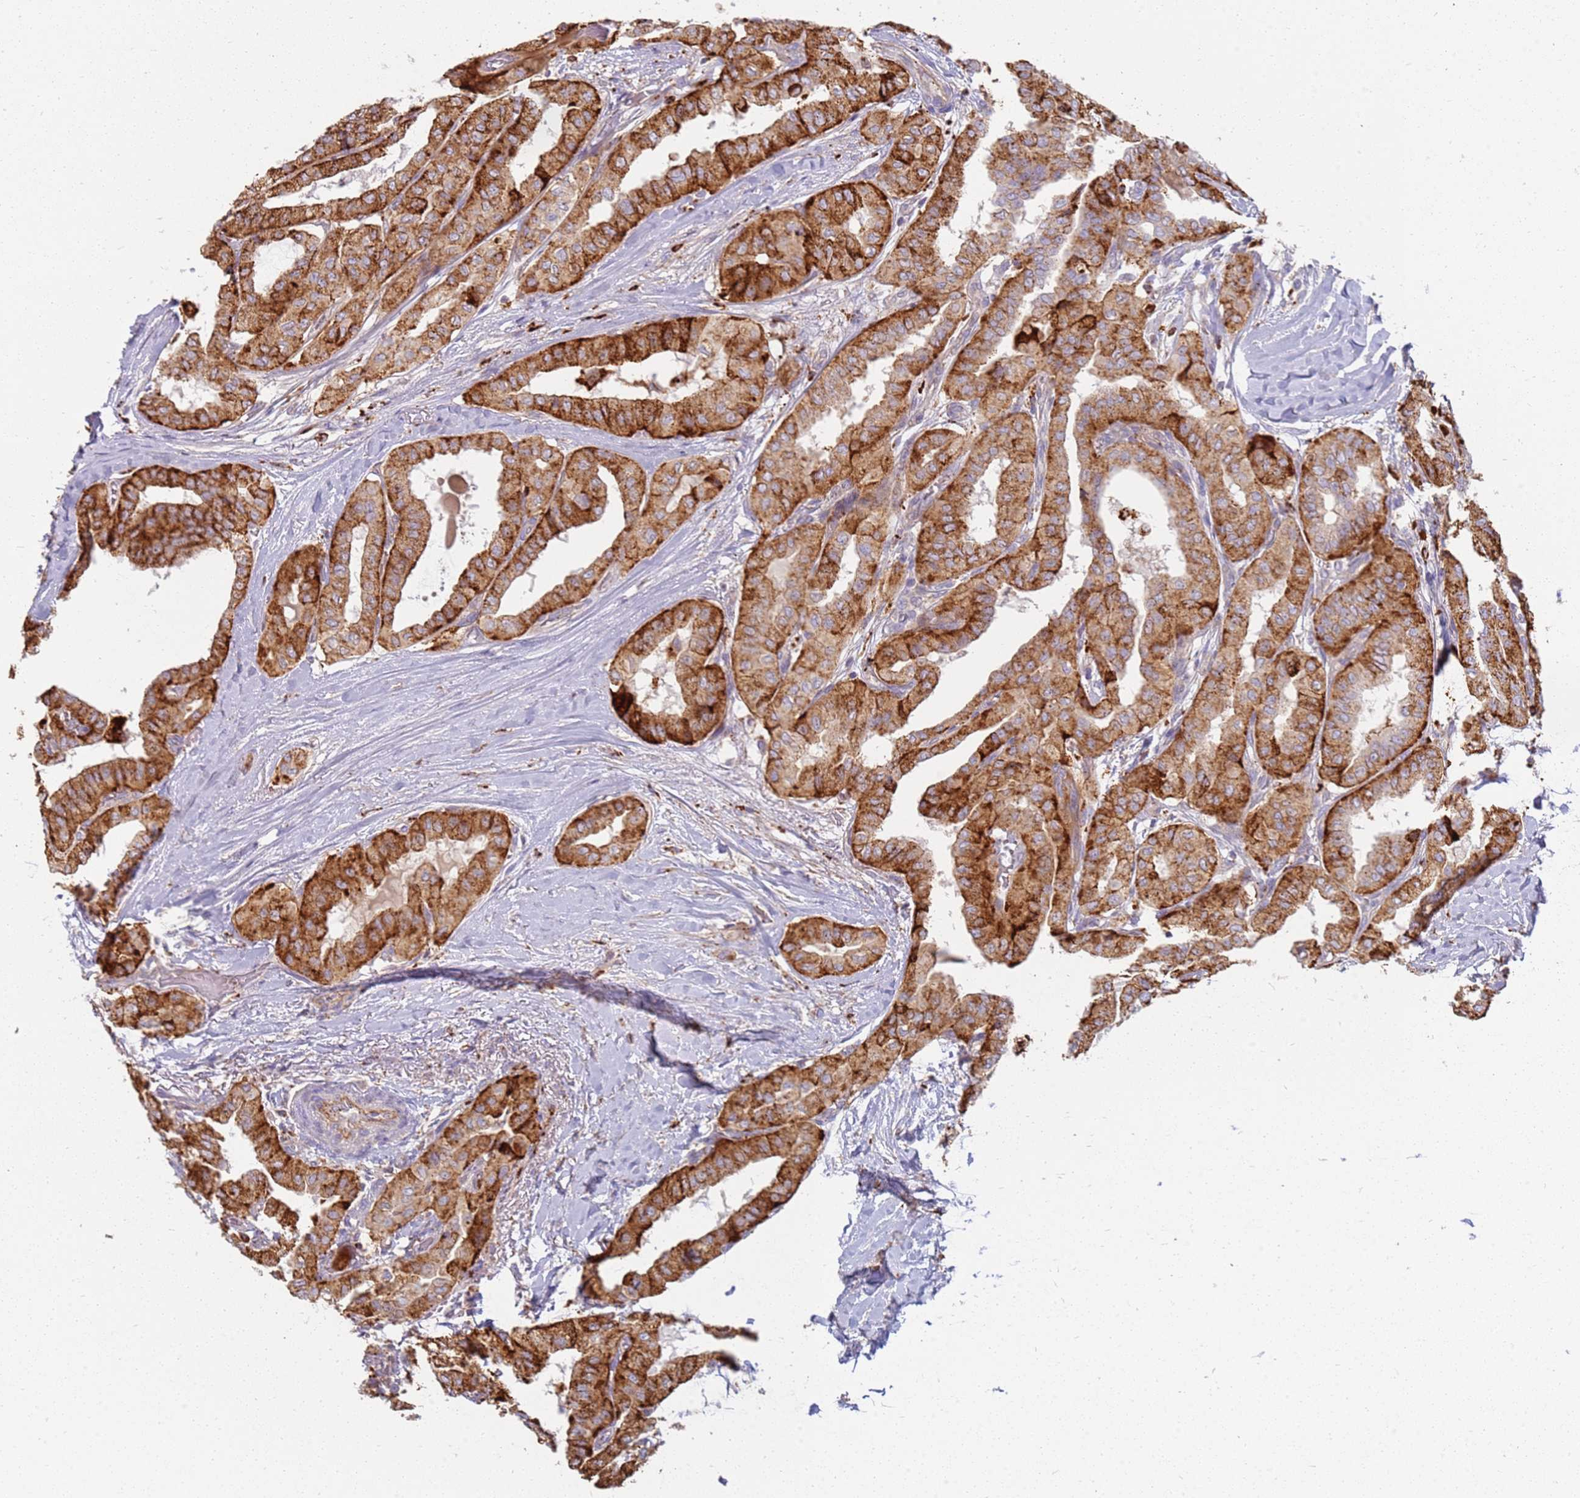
{"staining": {"intensity": "strong", "quantity": ">75%", "location": "cytoplasmic/membranous"}, "tissue": "thyroid cancer", "cell_type": "Tumor cells", "image_type": "cancer", "snomed": [{"axis": "morphology", "description": "Papillary adenocarcinoma, NOS"}, {"axis": "topography", "description": "Thyroid gland"}], "caption": "The image shows staining of papillary adenocarcinoma (thyroid), revealing strong cytoplasmic/membranous protein expression (brown color) within tumor cells.", "gene": "TMEM229B", "patient": {"sex": "female", "age": 59}}